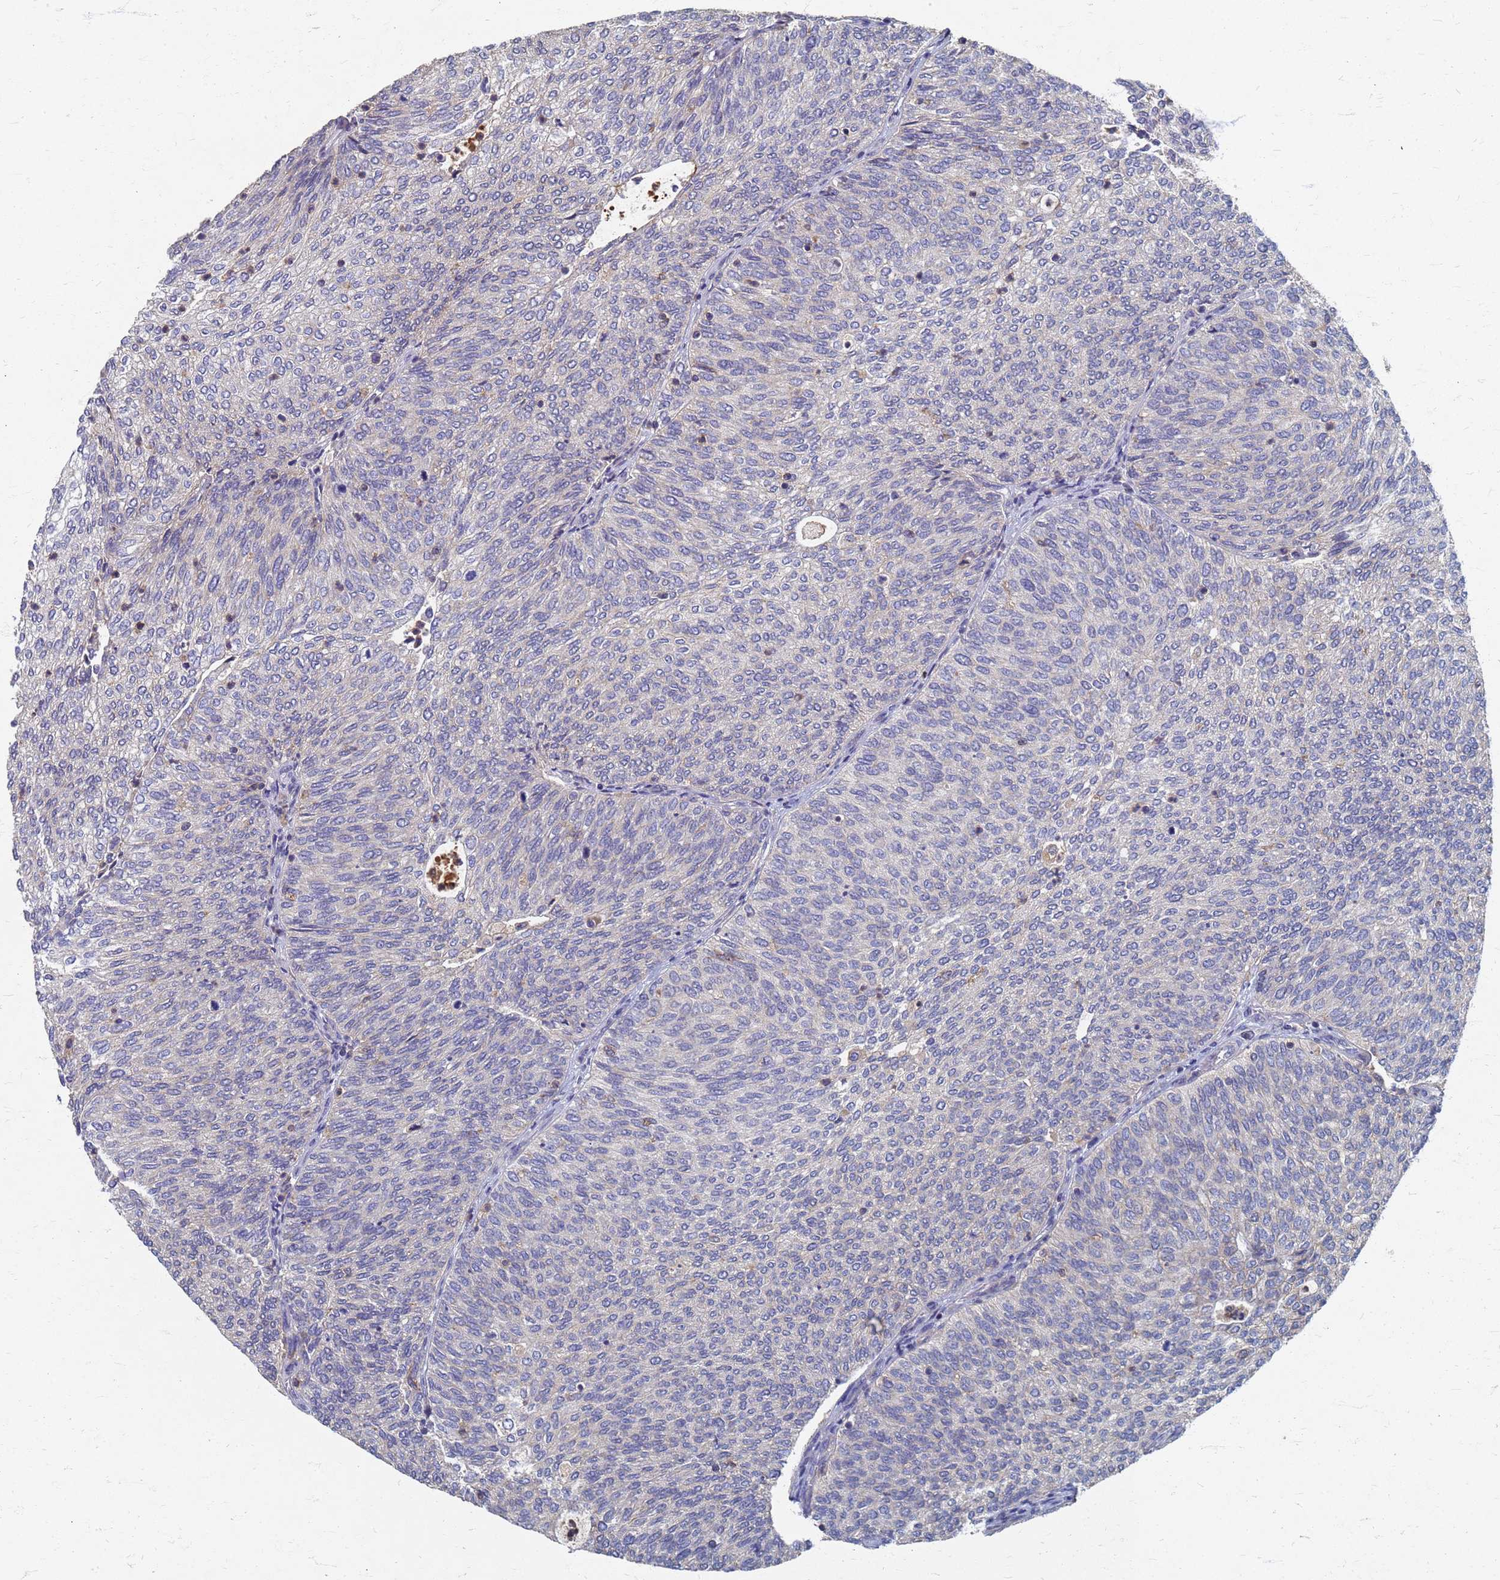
{"staining": {"intensity": "negative", "quantity": "none", "location": "none"}, "tissue": "urothelial cancer", "cell_type": "Tumor cells", "image_type": "cancer", "snomed": [{"axis": "morphology", "description": "Urothelial carcinoma, Low grade"}, {"axis": "topography", "description": "Urinary bladder"}], "caption": "An immunohistochemistry photomicrograph of low-grade urothelial carcinoma is shown. There is no staining in tumor cells of low-grade urothelial carcinoma.", "gene": "KRCC1", "patient": {"sex": "female", "age": 79}}